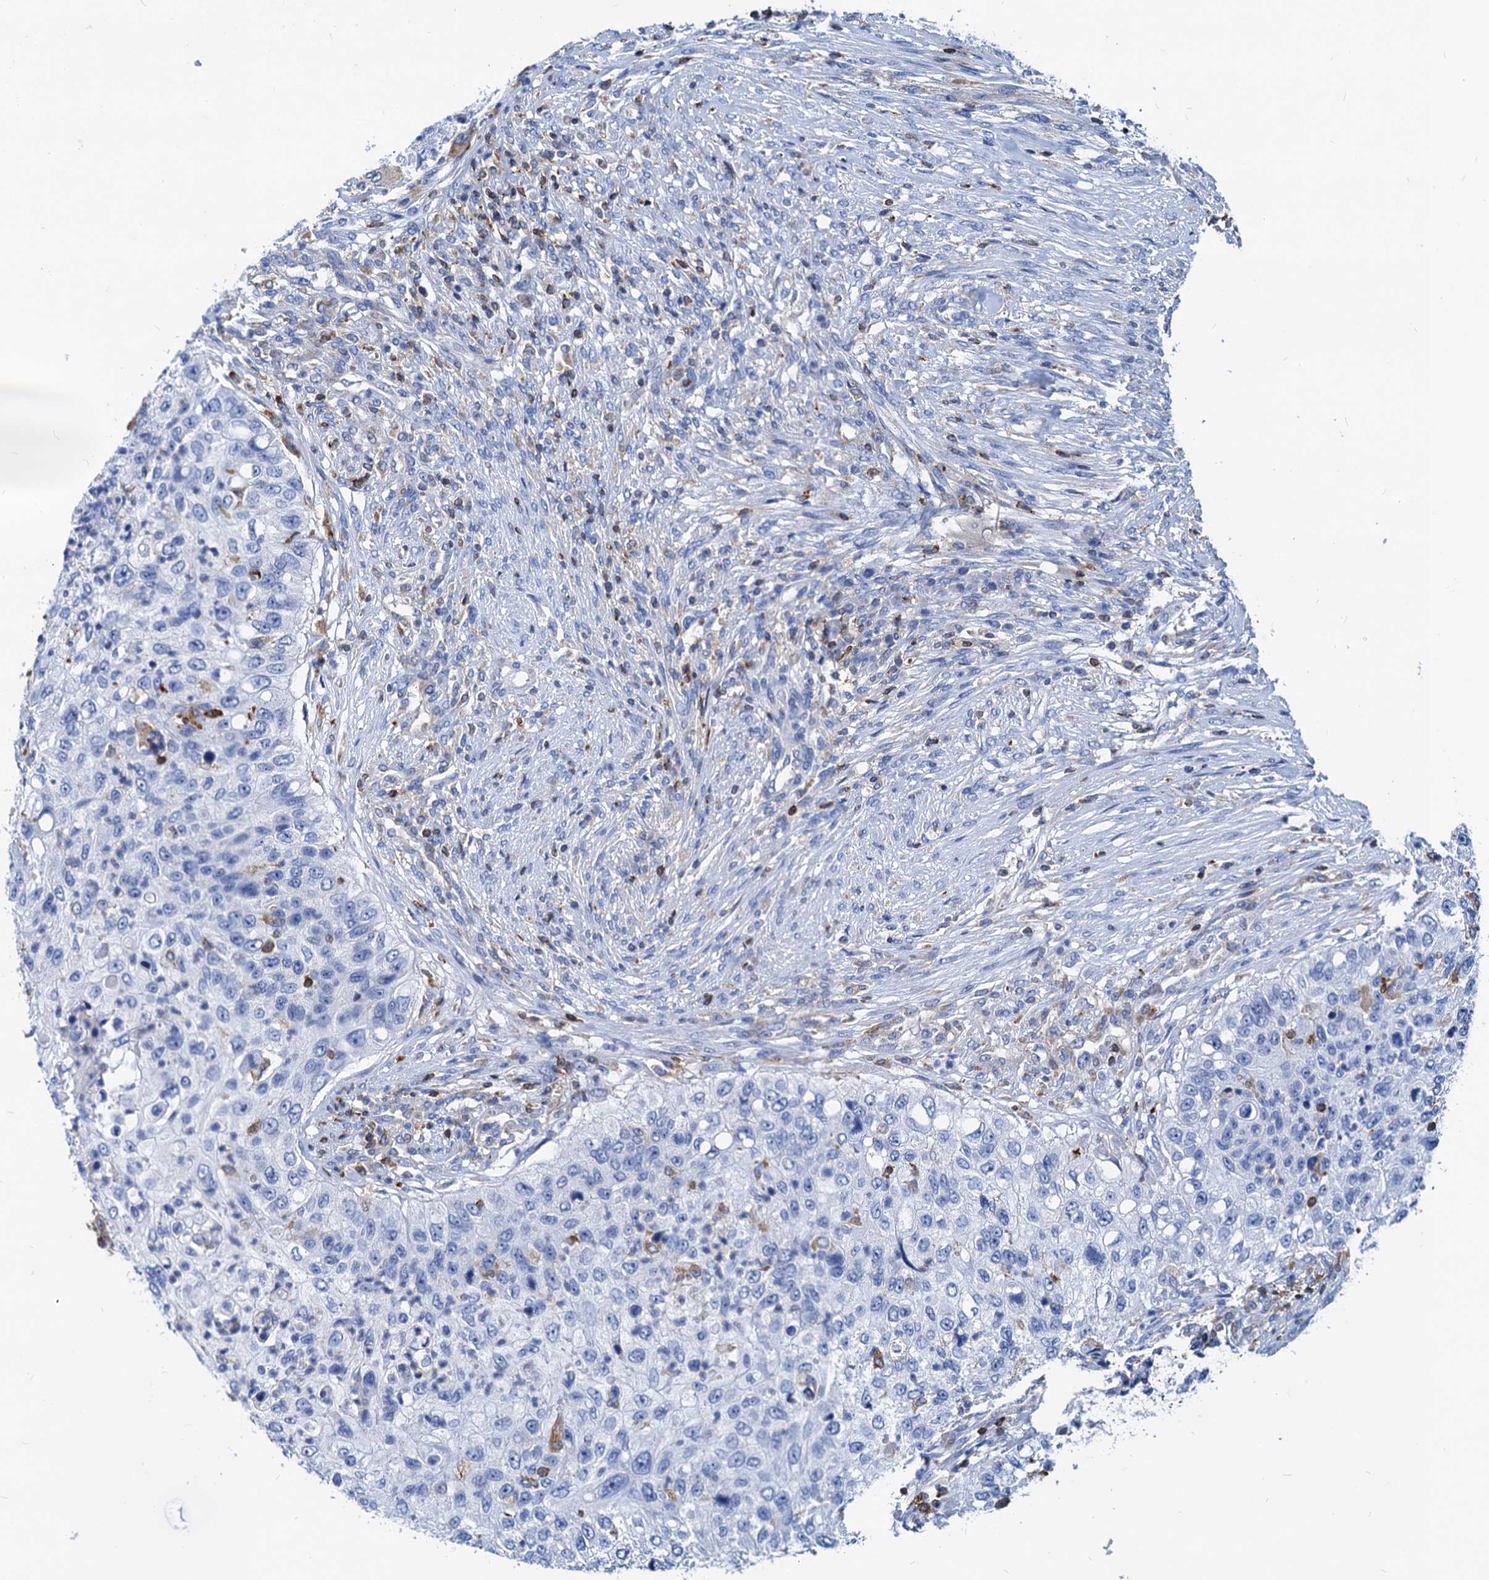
{"staining": {"intensity": "negative", "quantity": "none", "location": "none"}, "tissue": "urothelial cancer", "cell_type": "Tumor cells", "image_type": "cancer", "snomed": [{"axis": "morphology", "description": "Urothelial carcinoma, High grade"}, {"axis": "topography", "description": "Urinary bladder"}], "caption": "High power microscopy micrograph of an immunohistochemistry (IHC) photomicrograph of high-grade urothelial carcinoma, revealing no significant expression in tumor cells.", "gene": "LCP2", "patient": {"sex": "female", "age": 60}}